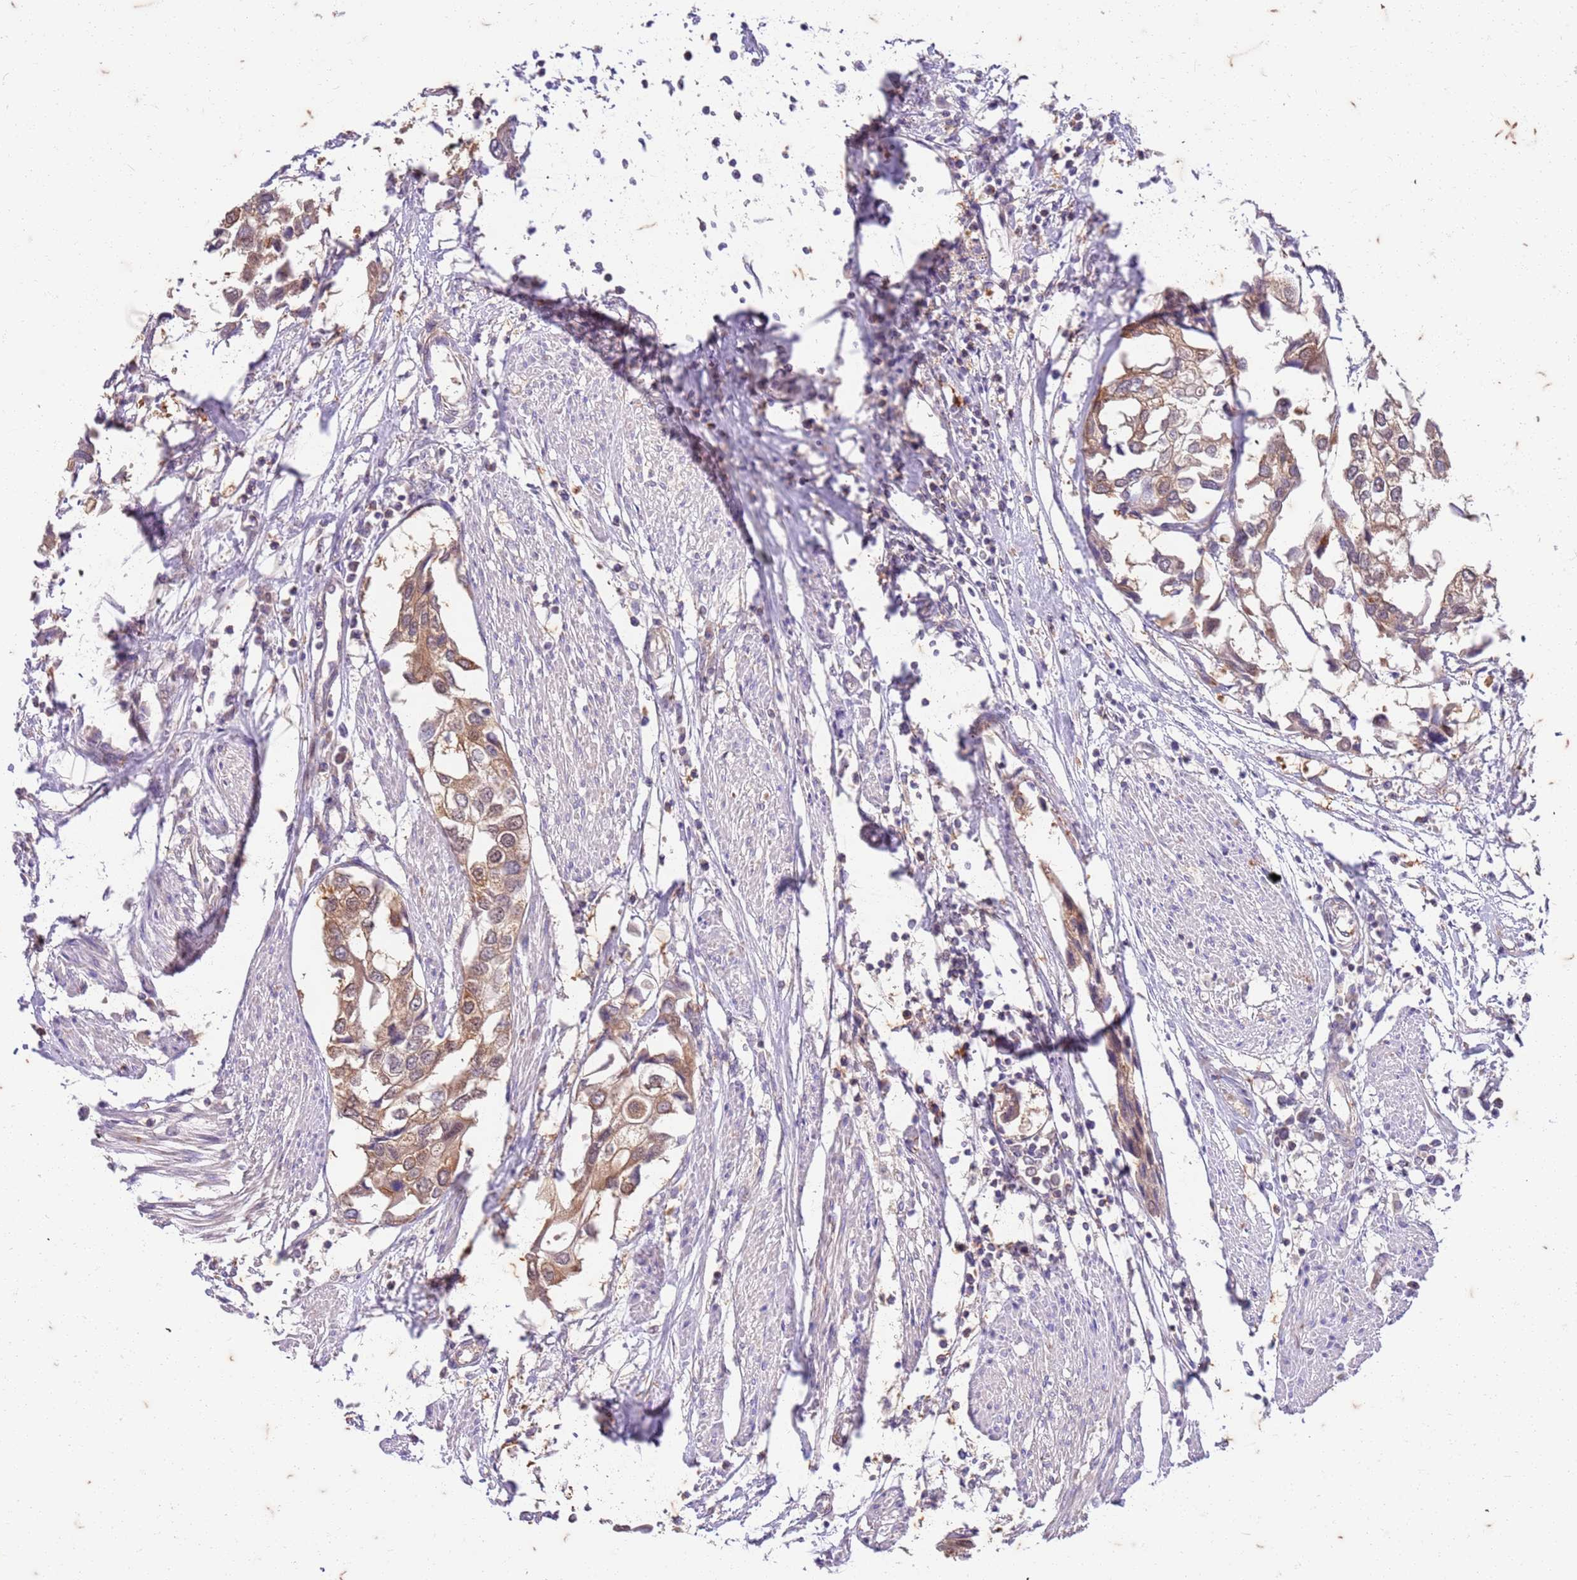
{"staining": {"intensity": "moderate", "quantity": ">75%", "location": "cytoplasmic/membranous"}, "tissue": "urothelial cancer", "cell_type": "Tumor cells", "image_type": "cancer", "snomed": [{"axis": "morphology", "description": "Urothelial carcinoma, High grade"}, {"axis": "topography", "description": "Urinary bladder"}], "caption": "IHC photomicrograph of urothelial carcinoma (high-grade) stained for a protein (brown), which shows medium levels of moderate cytoplasmic/membranous staining in approximately >75% of tumor cells.", "gene": "RAPGEF3", "patient": {"sex": "male", "age": 64}}